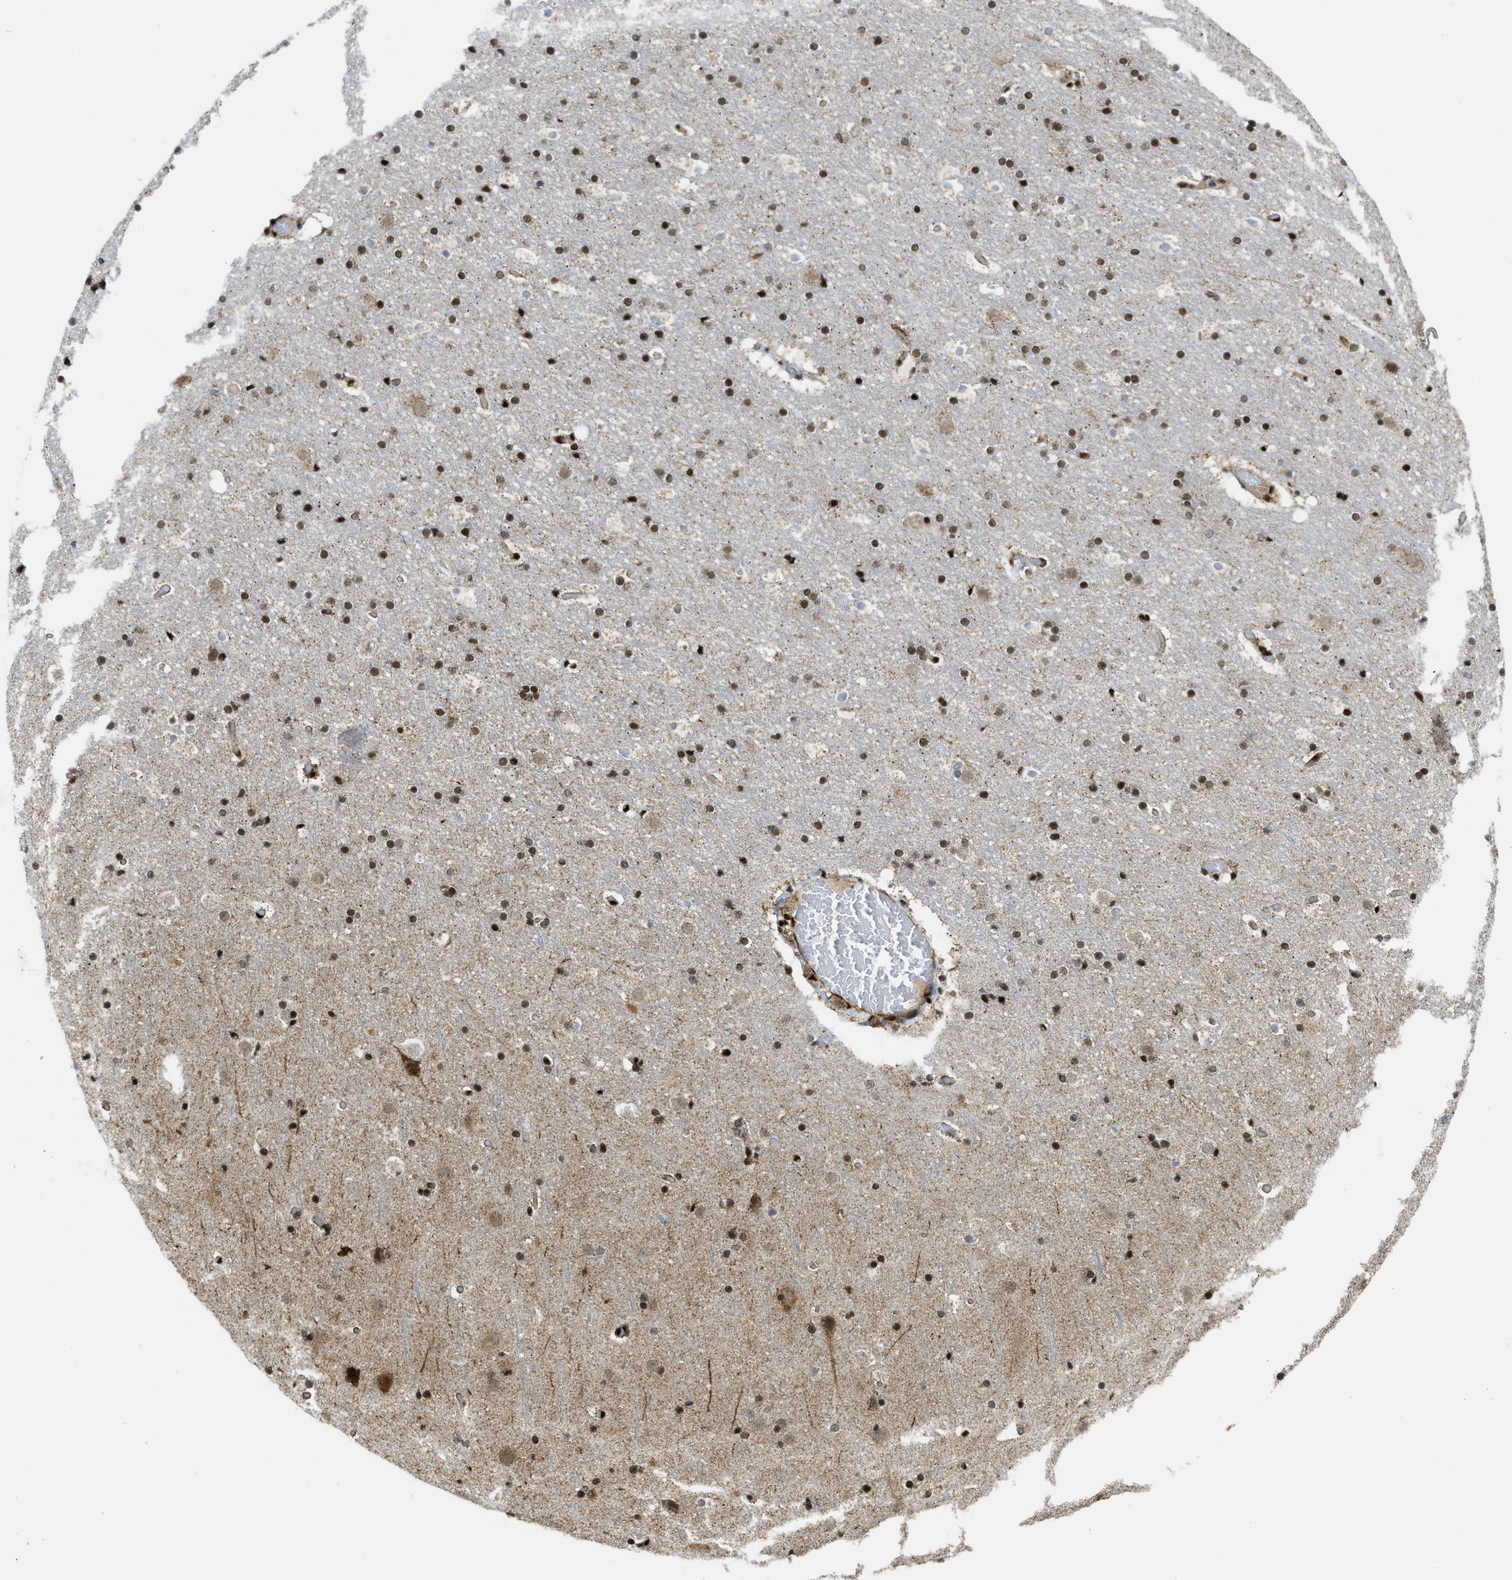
{"staining": {"intensity": "strong", "quantity": ">75%", "location": "nuclear"}, "tissue": "cerebral cortex", "cell_type": "Endothelial cells", "image_type": "normal", "snomed": [{"axis": "morphology", "description": "Normal tissue, NOS"}, {"axis": "topography", "description": "Cerebral cortex"}], "caption": "Protein expression analysis of normal cerebral cortex exhibits strong nuclear staining in approximately >75% of endothelial cells. (Stains: DAB in brown, nuclei in blue, Microscopy: brightfield microscopy at high magnification).", "gene": "GABPB1", "patient": {"sex": "male", "age": 57}}